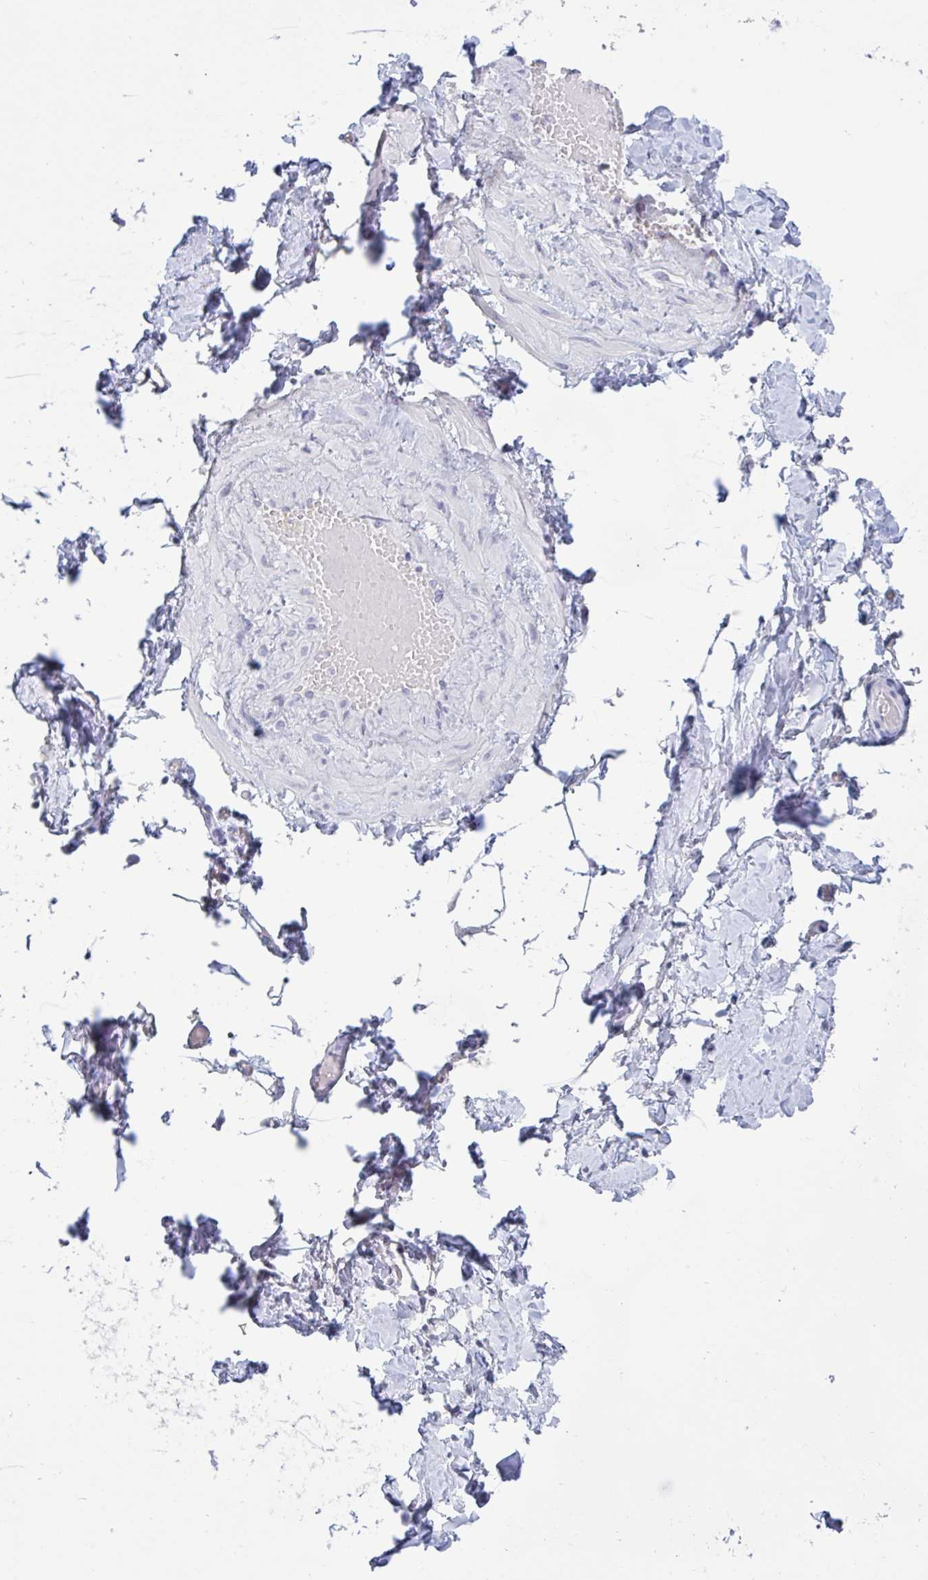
{"staining": {"intensity": "negative", "quantity": "none", "location": "none"}, "tissue": "adipose tissue", "cell_type": "Adipocytes", "image_type": "normal", "snomed": [{"axis": "morphology", "description": "Normal tissue, NOS"}, {"axis": "topography", "description": "Soft tissue"}, {"axis": "topography", "description": "Adipose tissue"}, {"axis": "topography", "description": "Vascular tissue"}, {"axis": "topography", "description": "Peripheral nerve tissue"}], "caption": "DAB (3,3'-diaminobenzidine) immunohistochemical staining of normal adipose tissue demonstrates no significant expression in adipocytes. (DAB immunohistochemistry (IHC), high magnification).", "gene": "SERPINB13", "patient": {"sex": "male", "age": 29}}